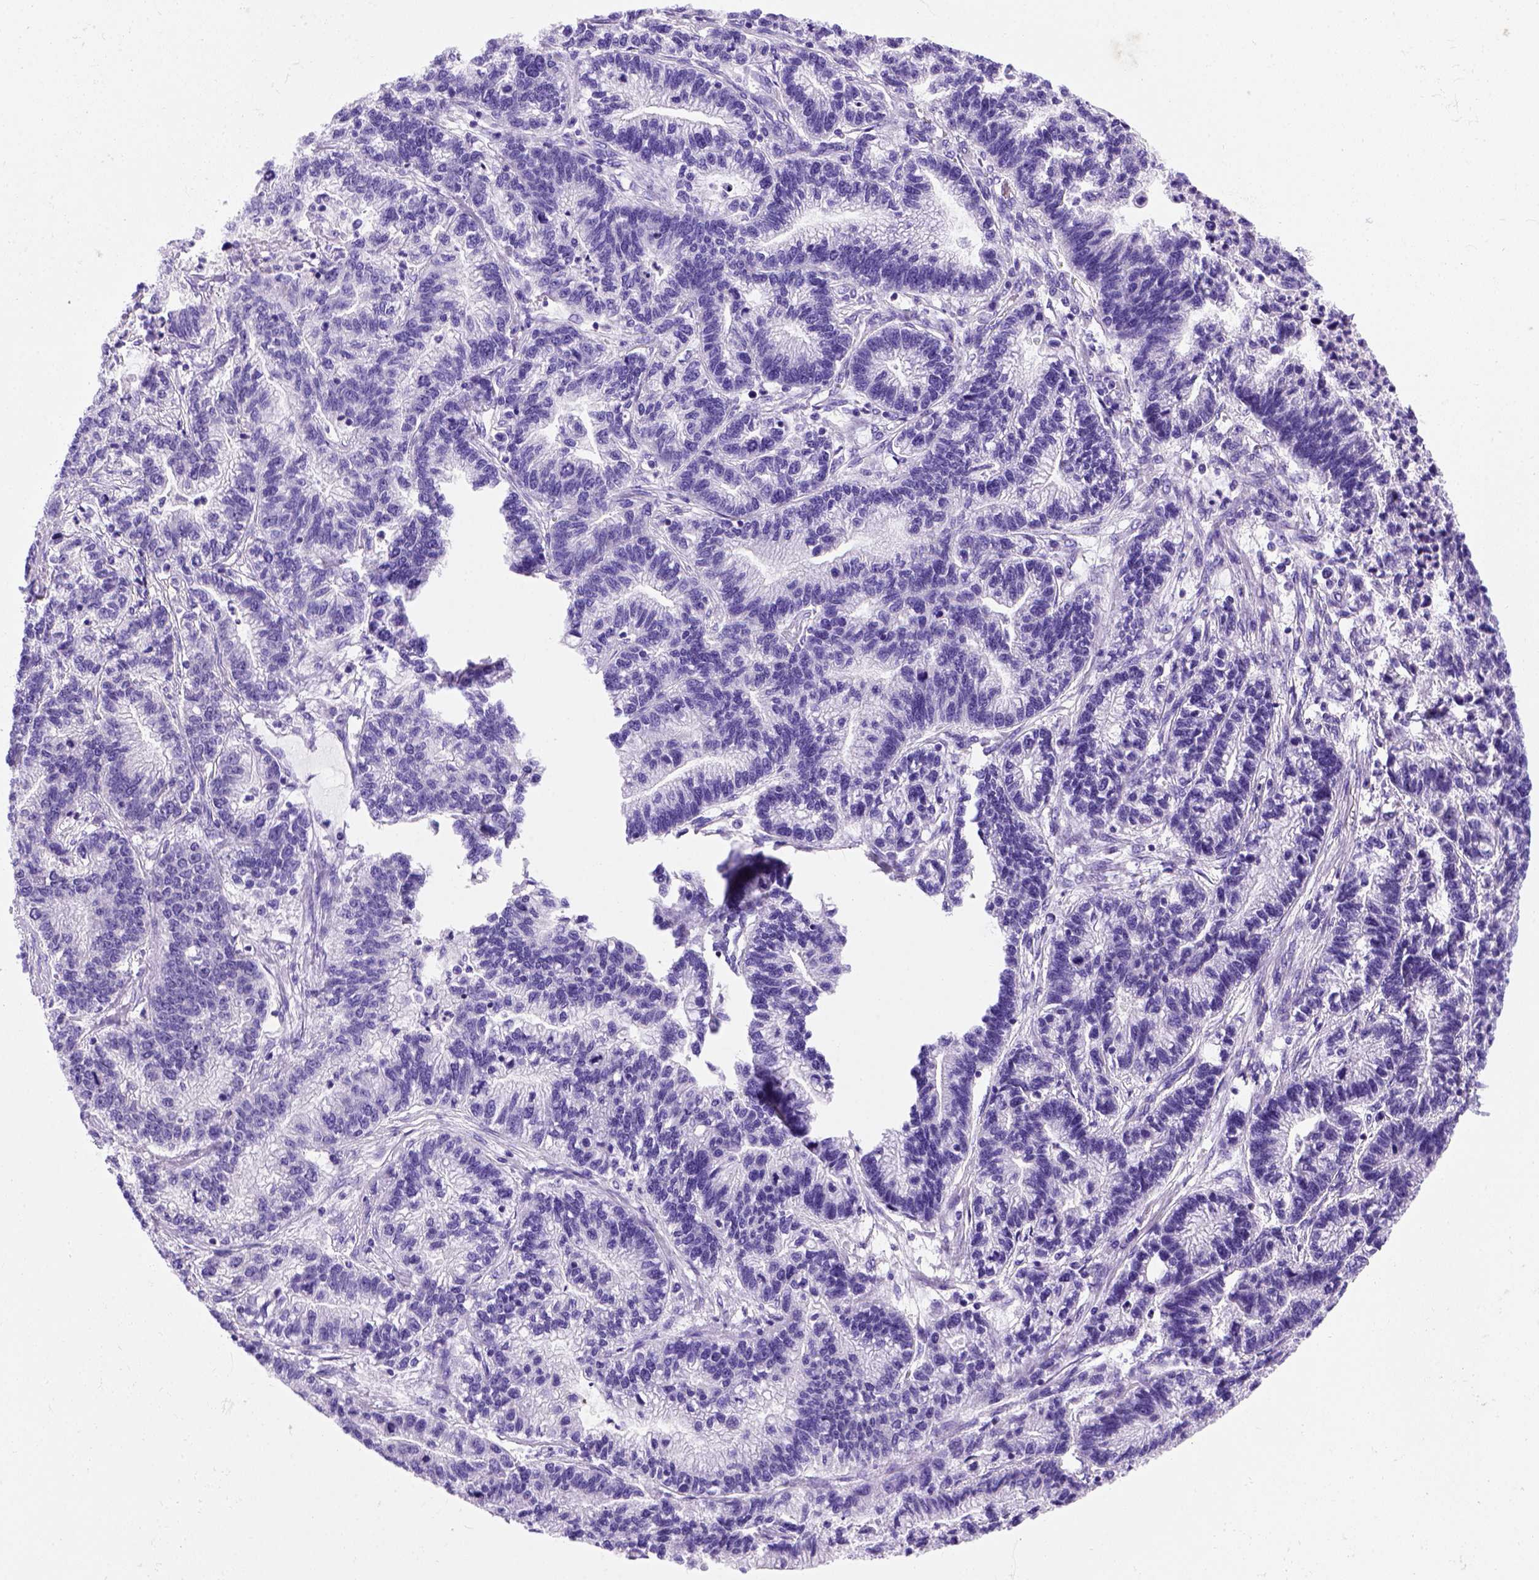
{"staining": {"intensity": "negative", "quantity": "none", "location": "none"}, "tissue": "stomach cancer", "cell_type": "Tumor cells", "image_type": "cancer", "snomed": [{"axis": "morphology", "description": "Adenocarcinoma, NOS"}, {"axis": "topography", "description": "Stomach"}], "caption": "DAB (3,3'-diaminobenzidine) immunohistochemical staining of stomach cancer reveals no significant staining in tumor cells.", "gene": "FOXI1", "patient": {"sex": "male", "age": 83}}